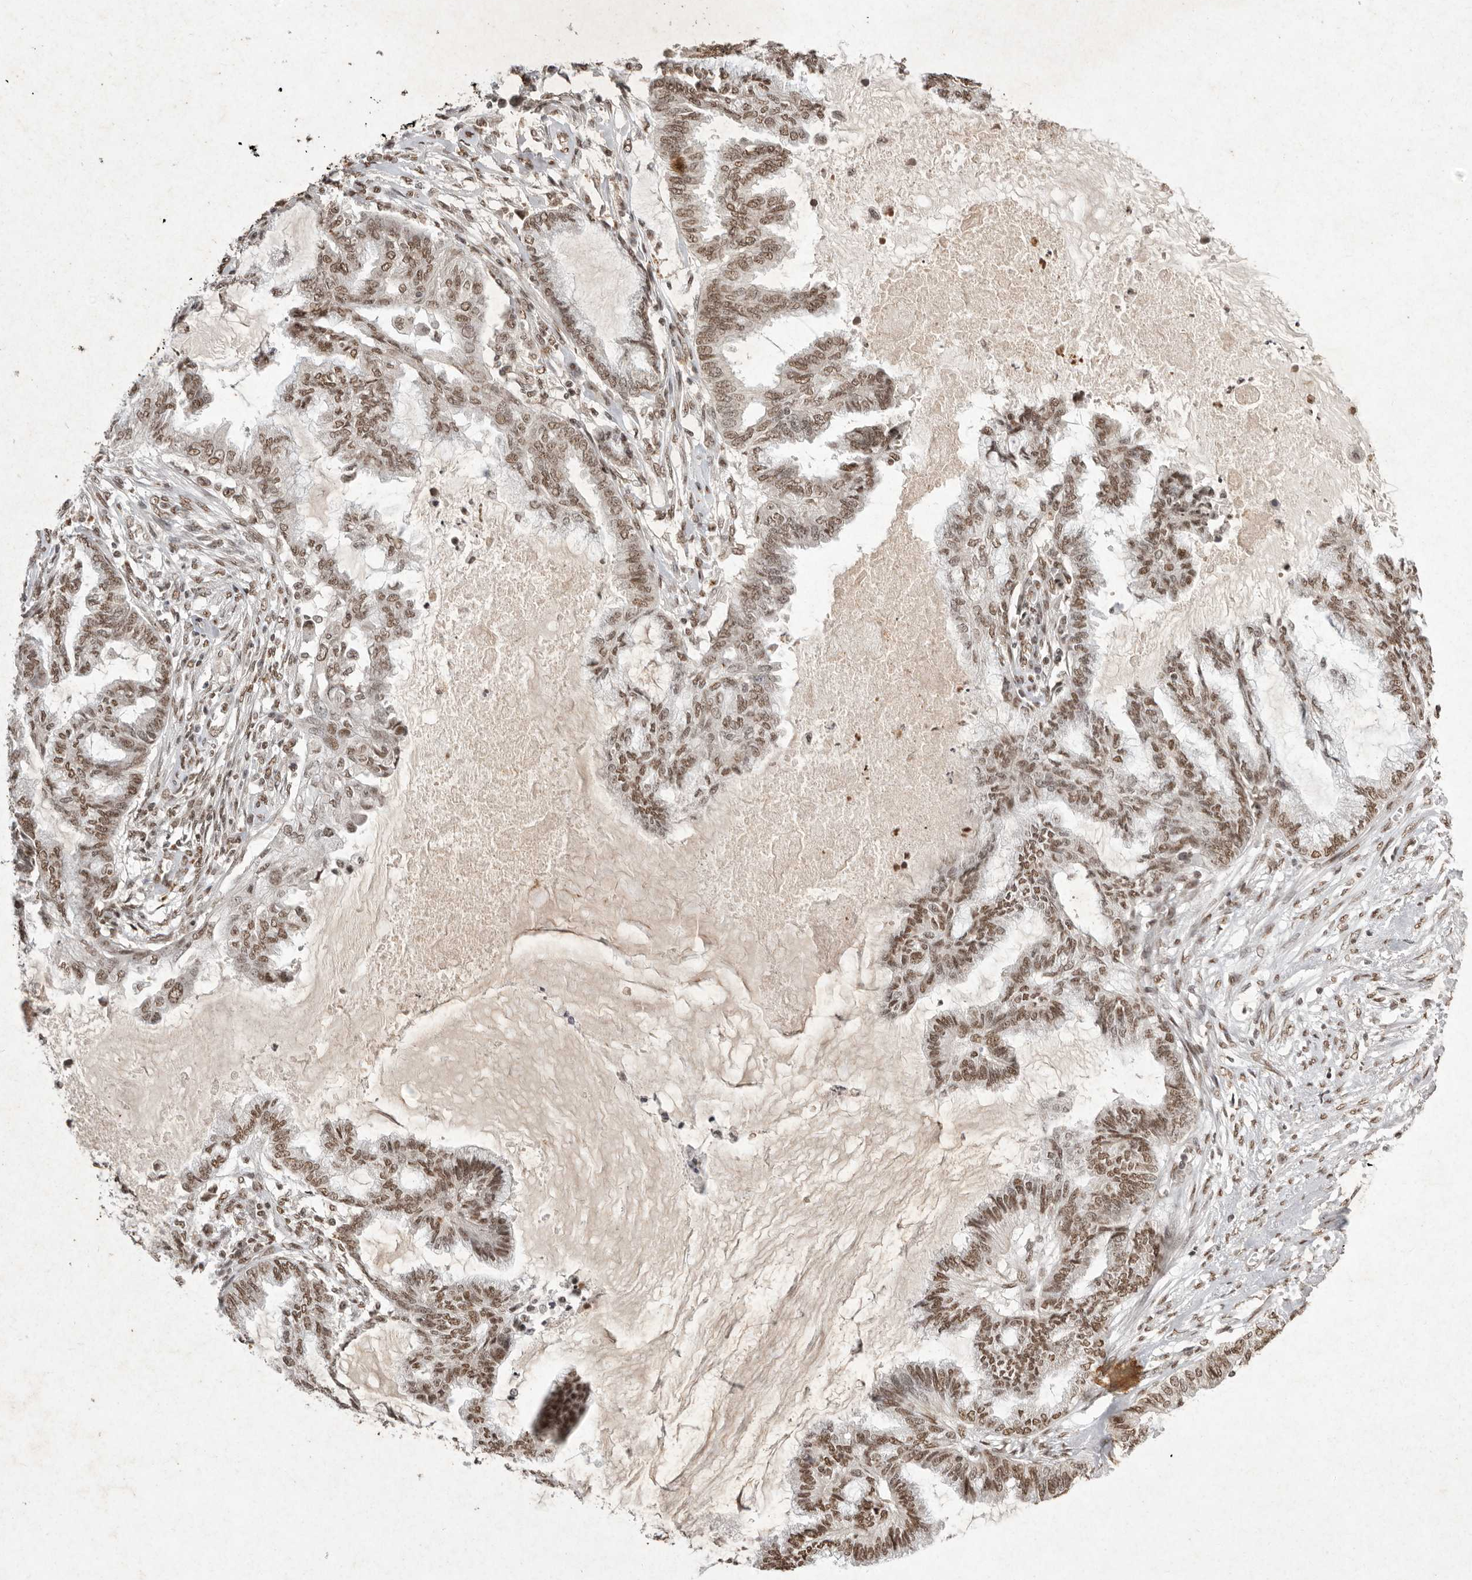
{"staining": {"intensity": "moderate", "quantity": ">75%", "location": "nuclear"}, "tissue": "endometrial cancer", "cell_type": "Tumor cells", "image_type": "cancer", "snomed": [{"axis": "morphology", "description": "Adenocarcinoma, NOS"}, {"axis": "topography", "description": "Endometrium"}], "caption": "Immunohistochemical staining of human endometrial cancer demonstrates medium levels of moderate nuclear protein positivity in approximately >75% of tumor cells.", "gene": "NKX3-2", "patient": {"sex": "female", "age": 86}}